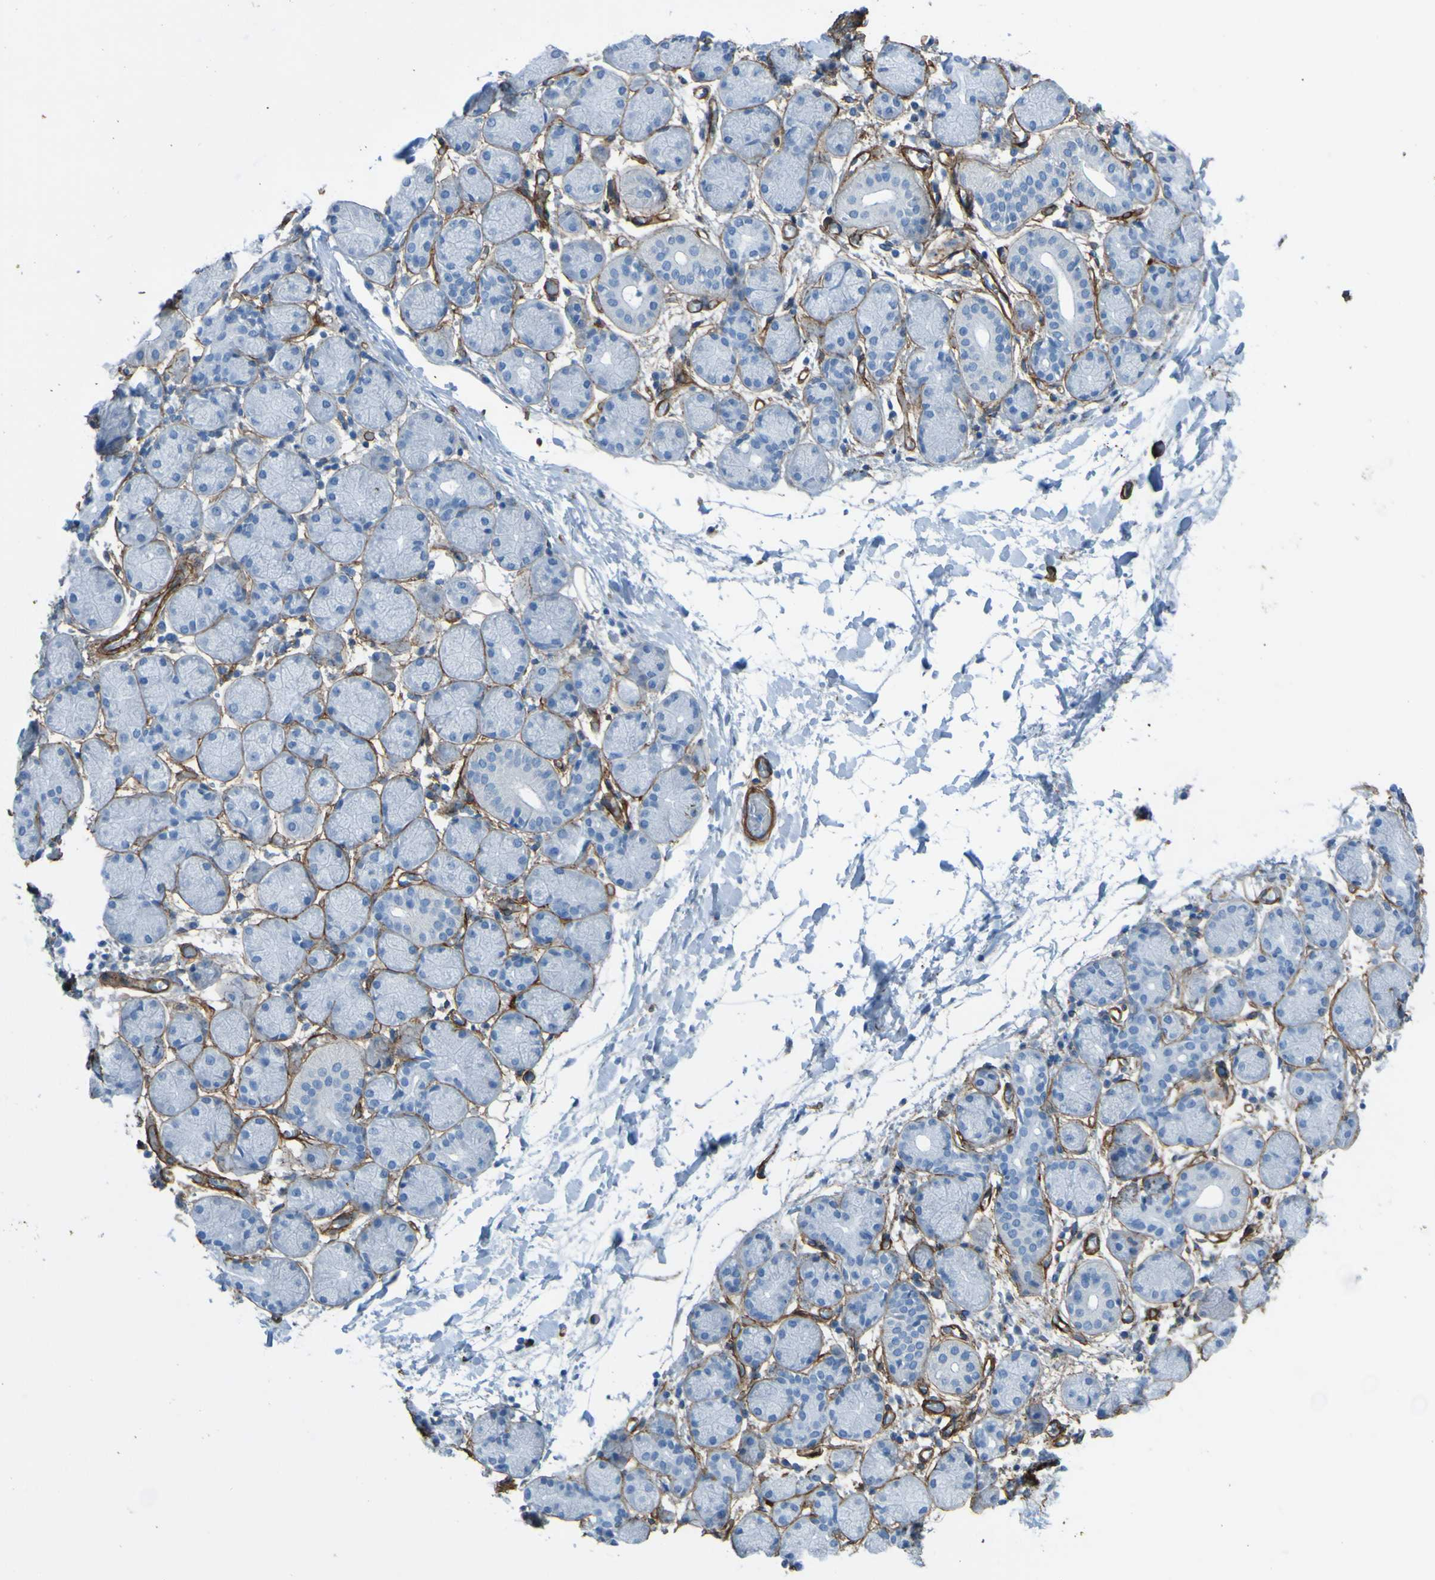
{"staining": {"intensity": "negative", "quantity": "none", "location": "none"}, "tissue": "salivary gland", "cell_type": "Glandular cells", "image_type": "normal", "snomed": [{"axis": "morphology", "description": "Normal tissue, NOS"}, {"axis": "topography", "description": "Salivary gland"}], "caption": "This is an IHC photomicrograph of benign human salivary gland. There is no staining in glandular cells.", "gene": "COL4A2", "patient": {"sex": "female", "age": 24}}